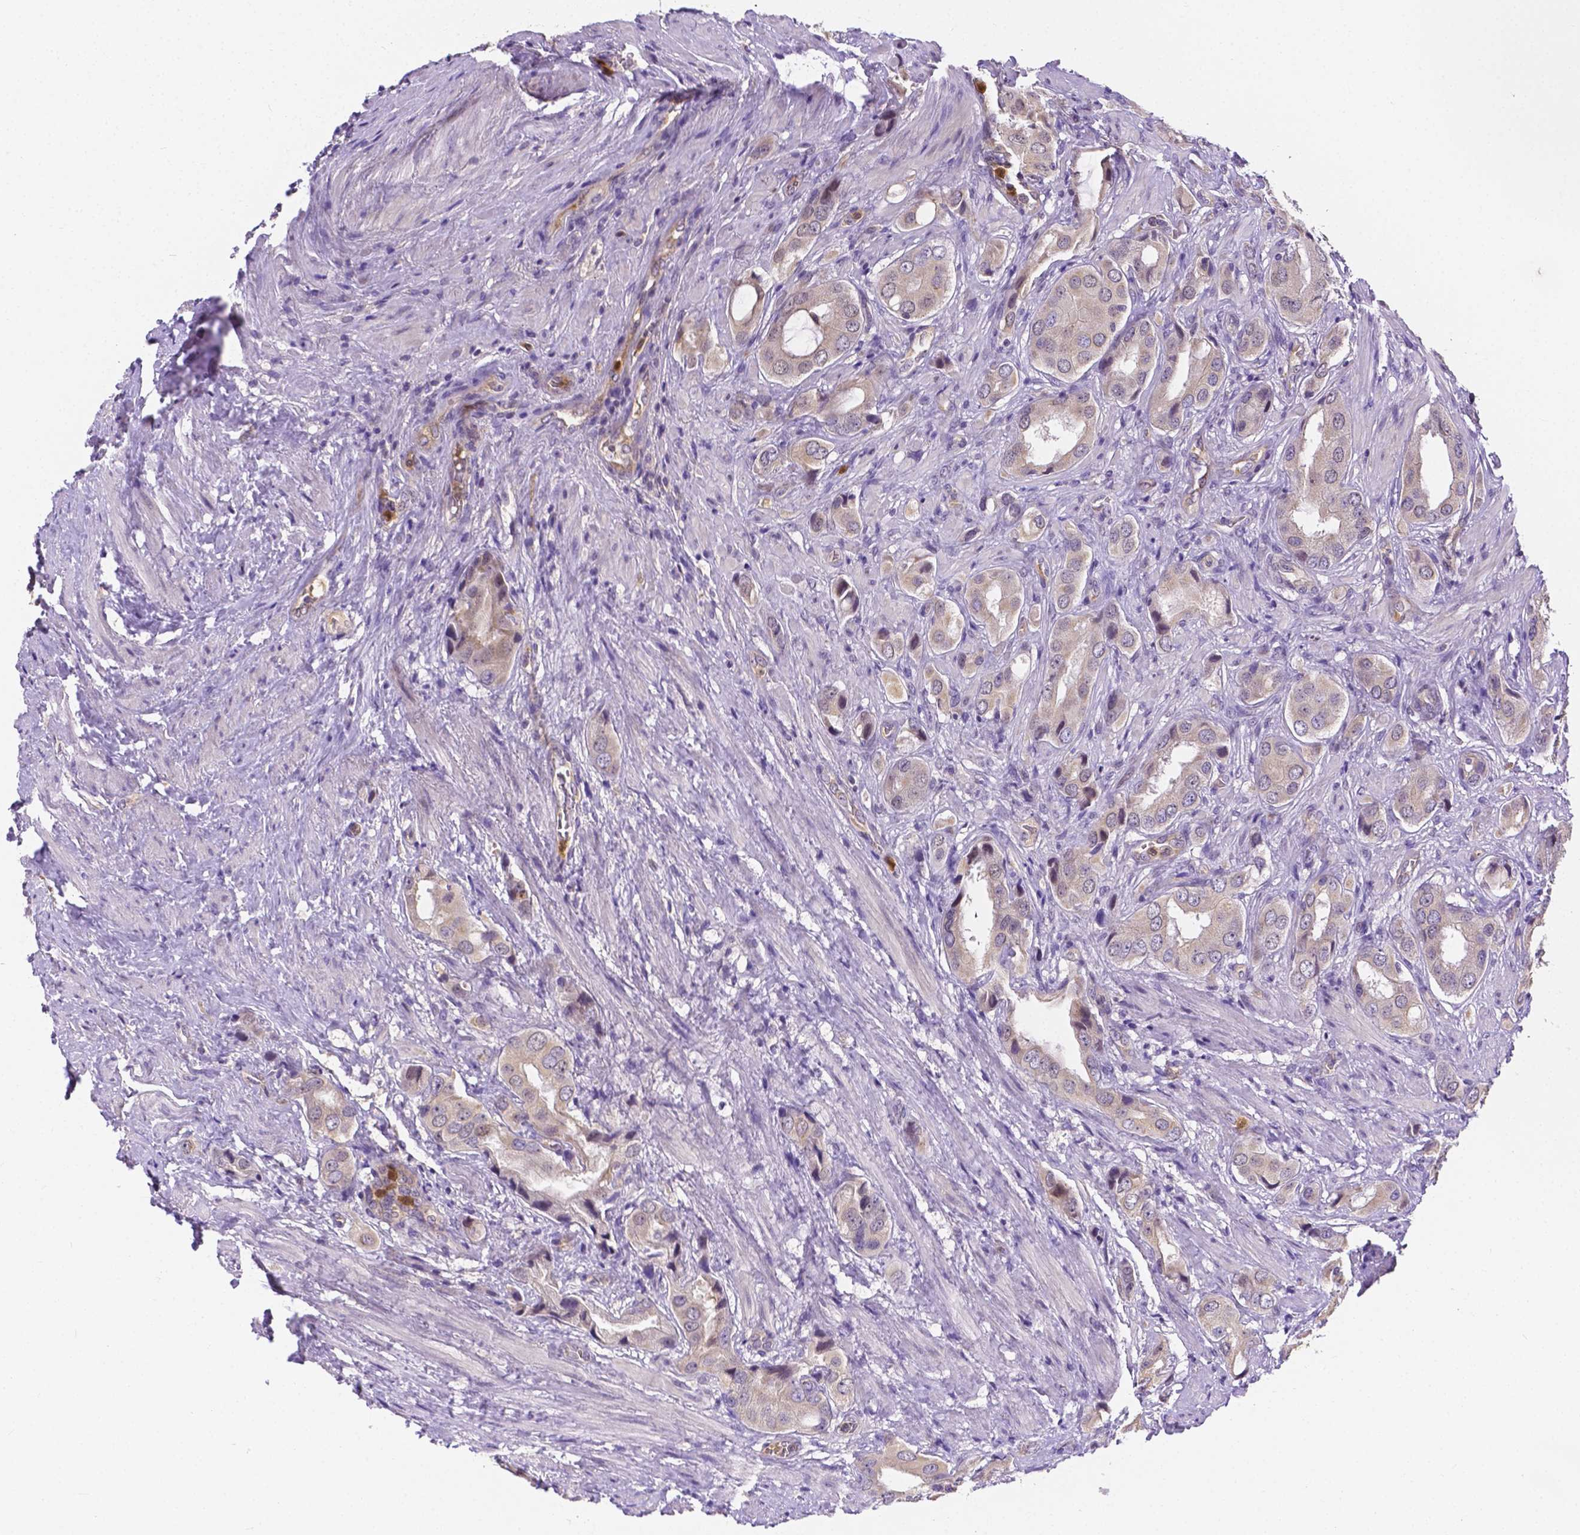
{"staining": {"intensity": "negative", "quantity": "none", "location": "none"}, "tissue": "prostate cancer", "cell_type": "Tumor cells", "image_type": "cancer", "snomed": [{"axis": "morphology", "description": "Adenocarcinoma, NOS"}, {"axis": "topography", "description": "Prostate"}], "caption": "Image shows no significant protein positivity in tumor cells of prostate cancer (adenocarcinoma).", "gene": "ZNRD2", "patient": {"sex": "male", "age": 63}}